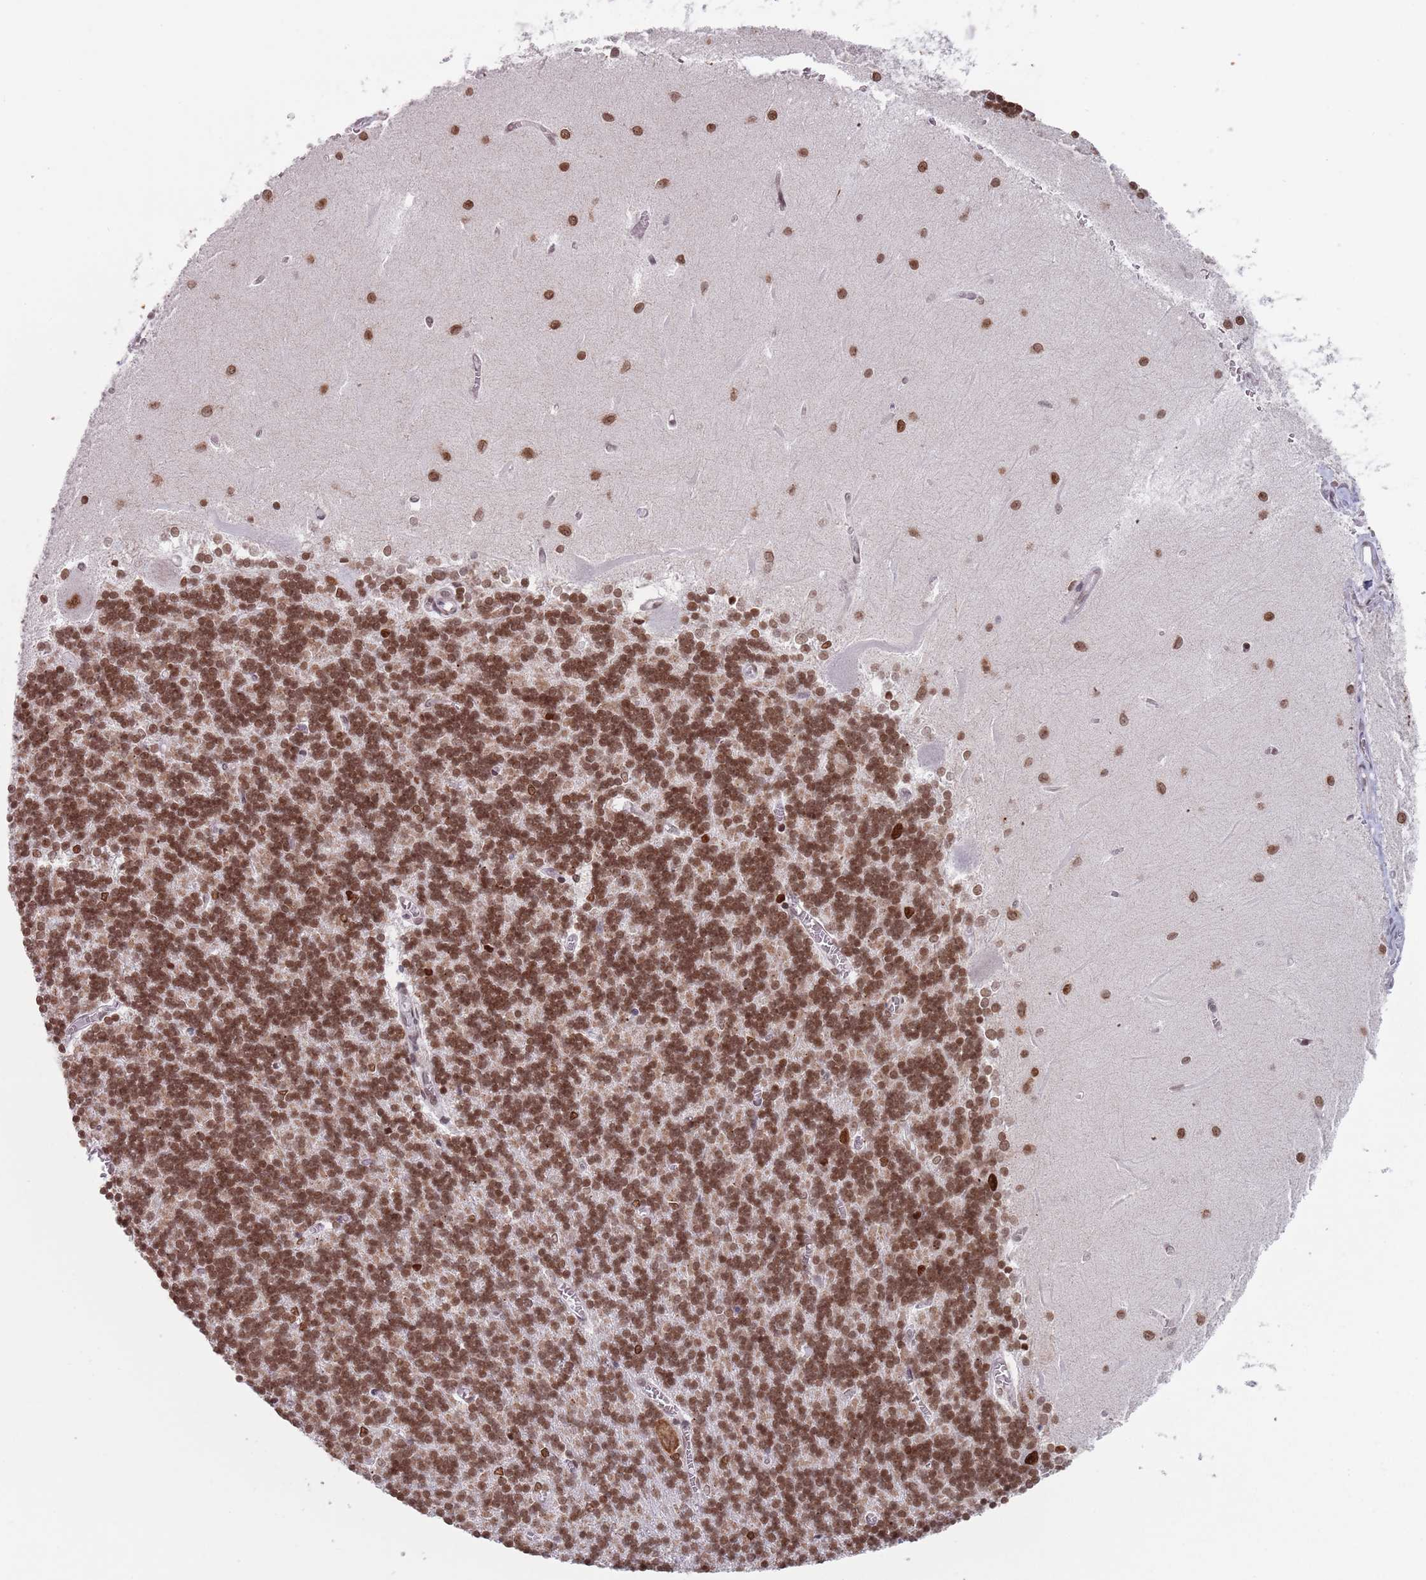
{"staining": {"intensity": "moderate", "quantity": ">75%", "location": "cytoplasmic/membranous,nuclear"}, "tissue": "cerebellum", "cell_type": "Cells in granular layer", "image_type": "normal", "snomed": [{"axis": "morphology", "description": "Normal tissue, NOS"}, {"axis": "topography", "description": "Cerebellum"}], "caption": "Immunohistochemistry (IHC) photomicrograph of benign cerebellum: cerebellum stained using immunohistochemistry (IHC) exhibits medium levels of moderate protein expression localized specifically in the cytoplasmic/membranous,nuclear of cells in granular layer, appearing as a cytoplasmic/membranous,nuclear brown color.", "gene": "MFSD12", "patient": {"sex": "male", "age": 37}}